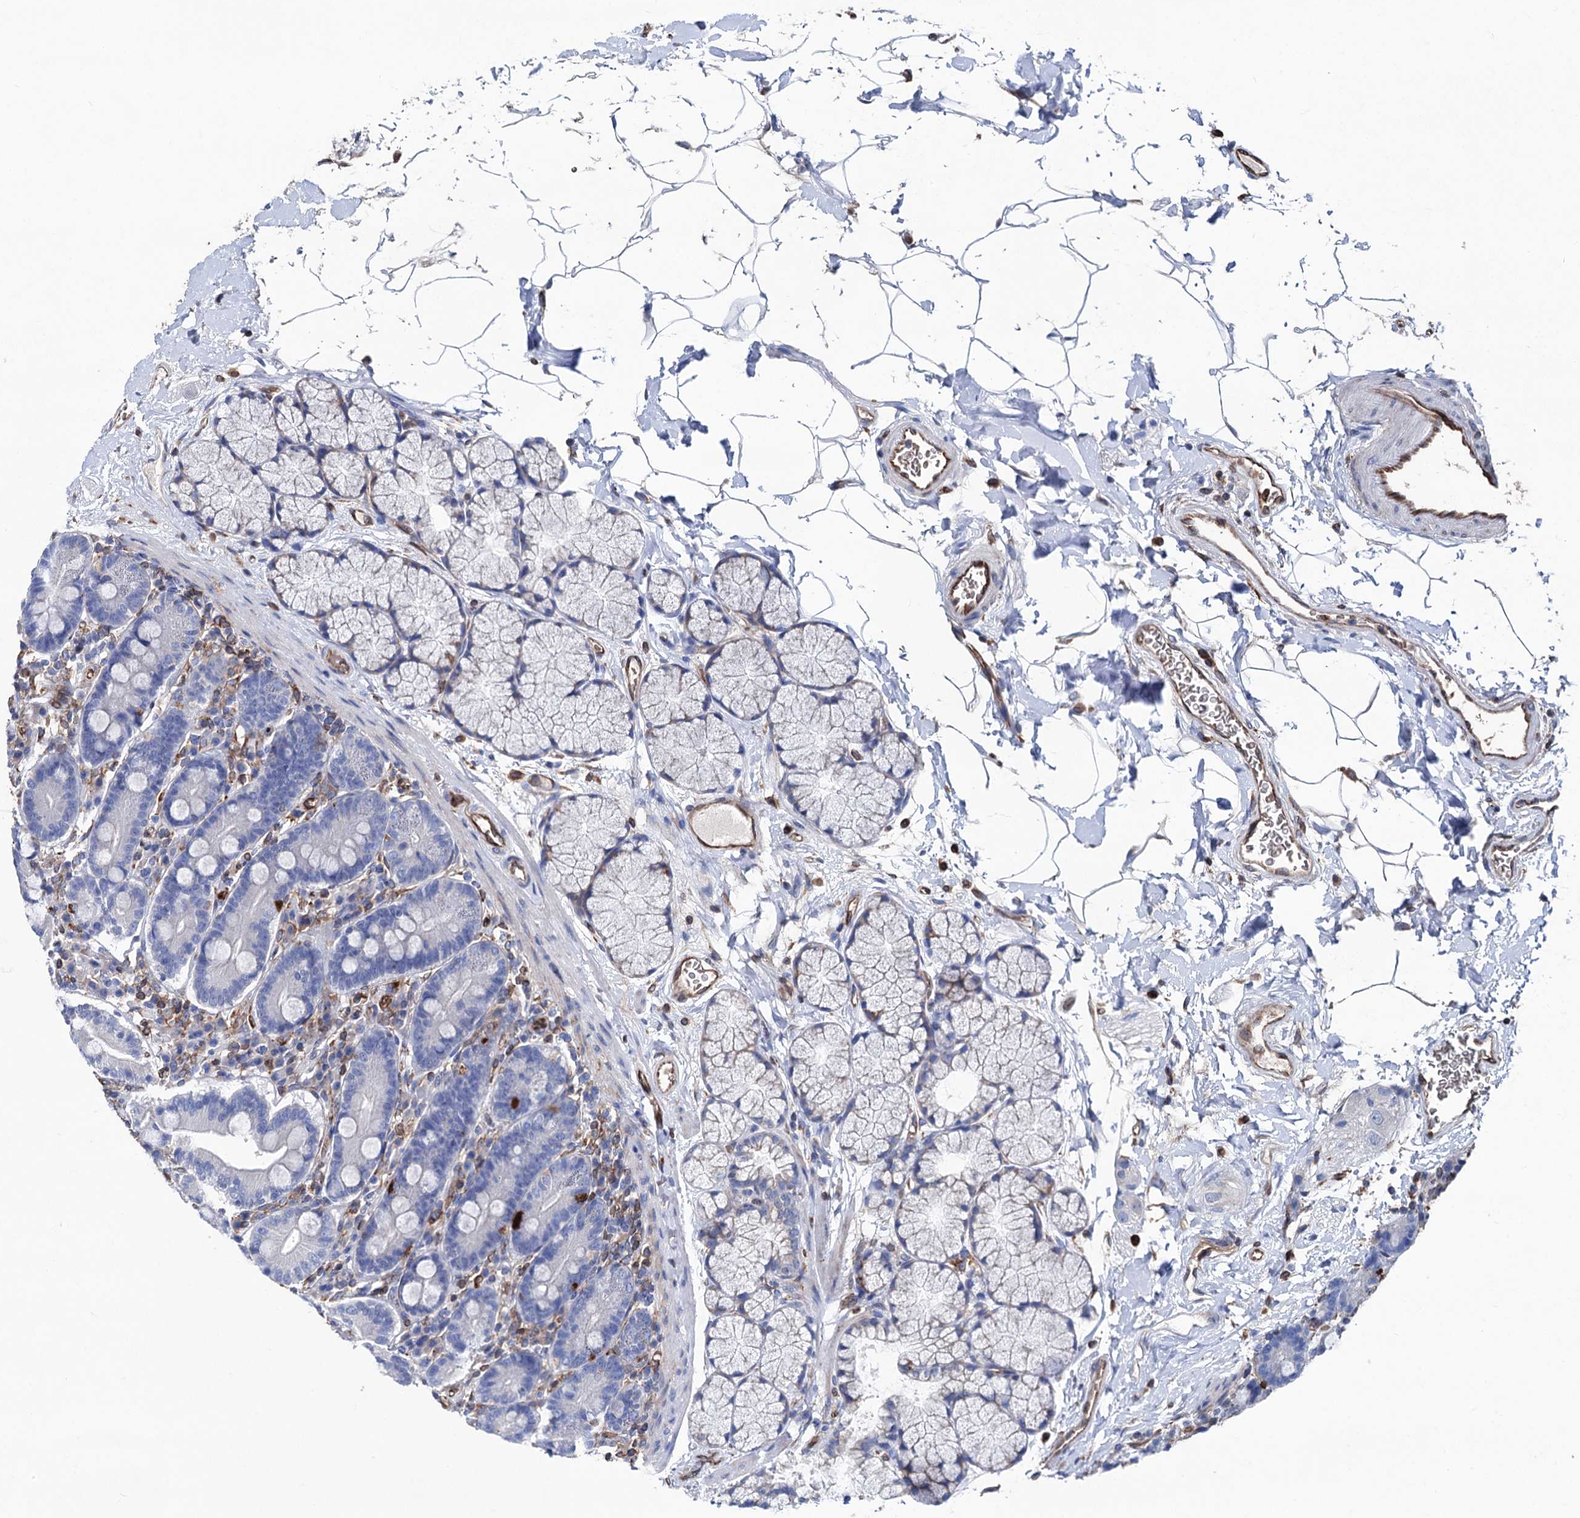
{"staining": {"intensity": "moderate", "quantity": "<25%", "location": "cytoplasmic/membranous"}, "tissue": "duodenum", "cell_type": "Glandular cells", "image_type": "normal", "snomed": [{"axis": "morphology", "description": "Normal tissue, NOS"}, {"axis": "topography", "description": "Duodenum"}], "caption": "Protein staining of normal duodenum reveals moderate cytoplasmic/membranous staining in about <25% of glandular cells.", "gene": "STING1", "patient": {"sex": "male", "age": 35}}